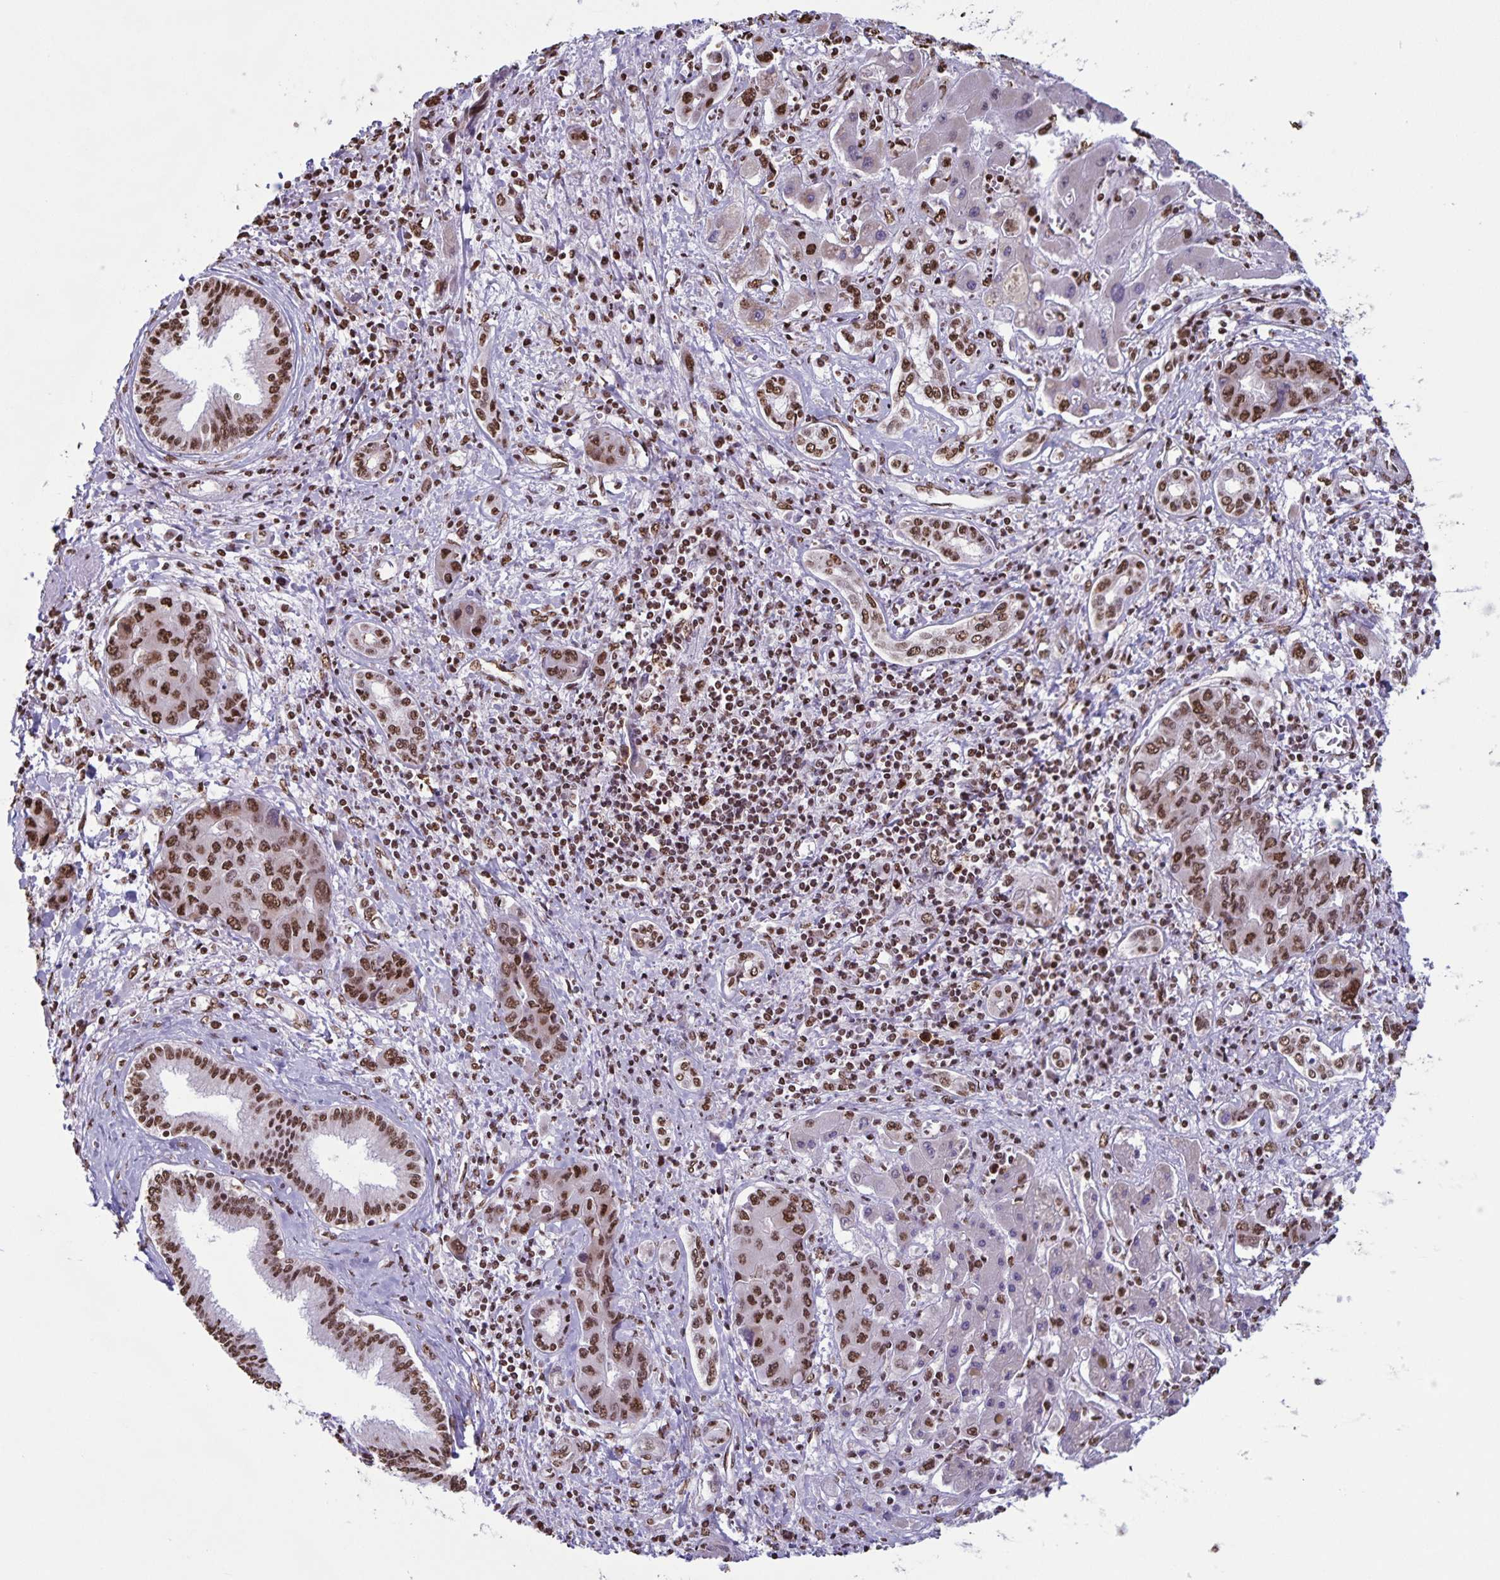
{"staining": {"intensity": "moderate", "quantity": ">75%", "location": "nuclear"}, "tissue": "liver cancer", "cell_type": "Tumor cells", "image_type": "cancer", "snomed": [{"axis": "morphology", "description": "Cholangiocarcinoma"}, {"axis": "topography", "description": "Liver"}], "caption": "A brown stain highlights moderate nuclear positivity of a protein in human liver cholangiocarcinoma tumor cells.", "gene": "DUT", "patient": {"sex": "male", "age": 67}}